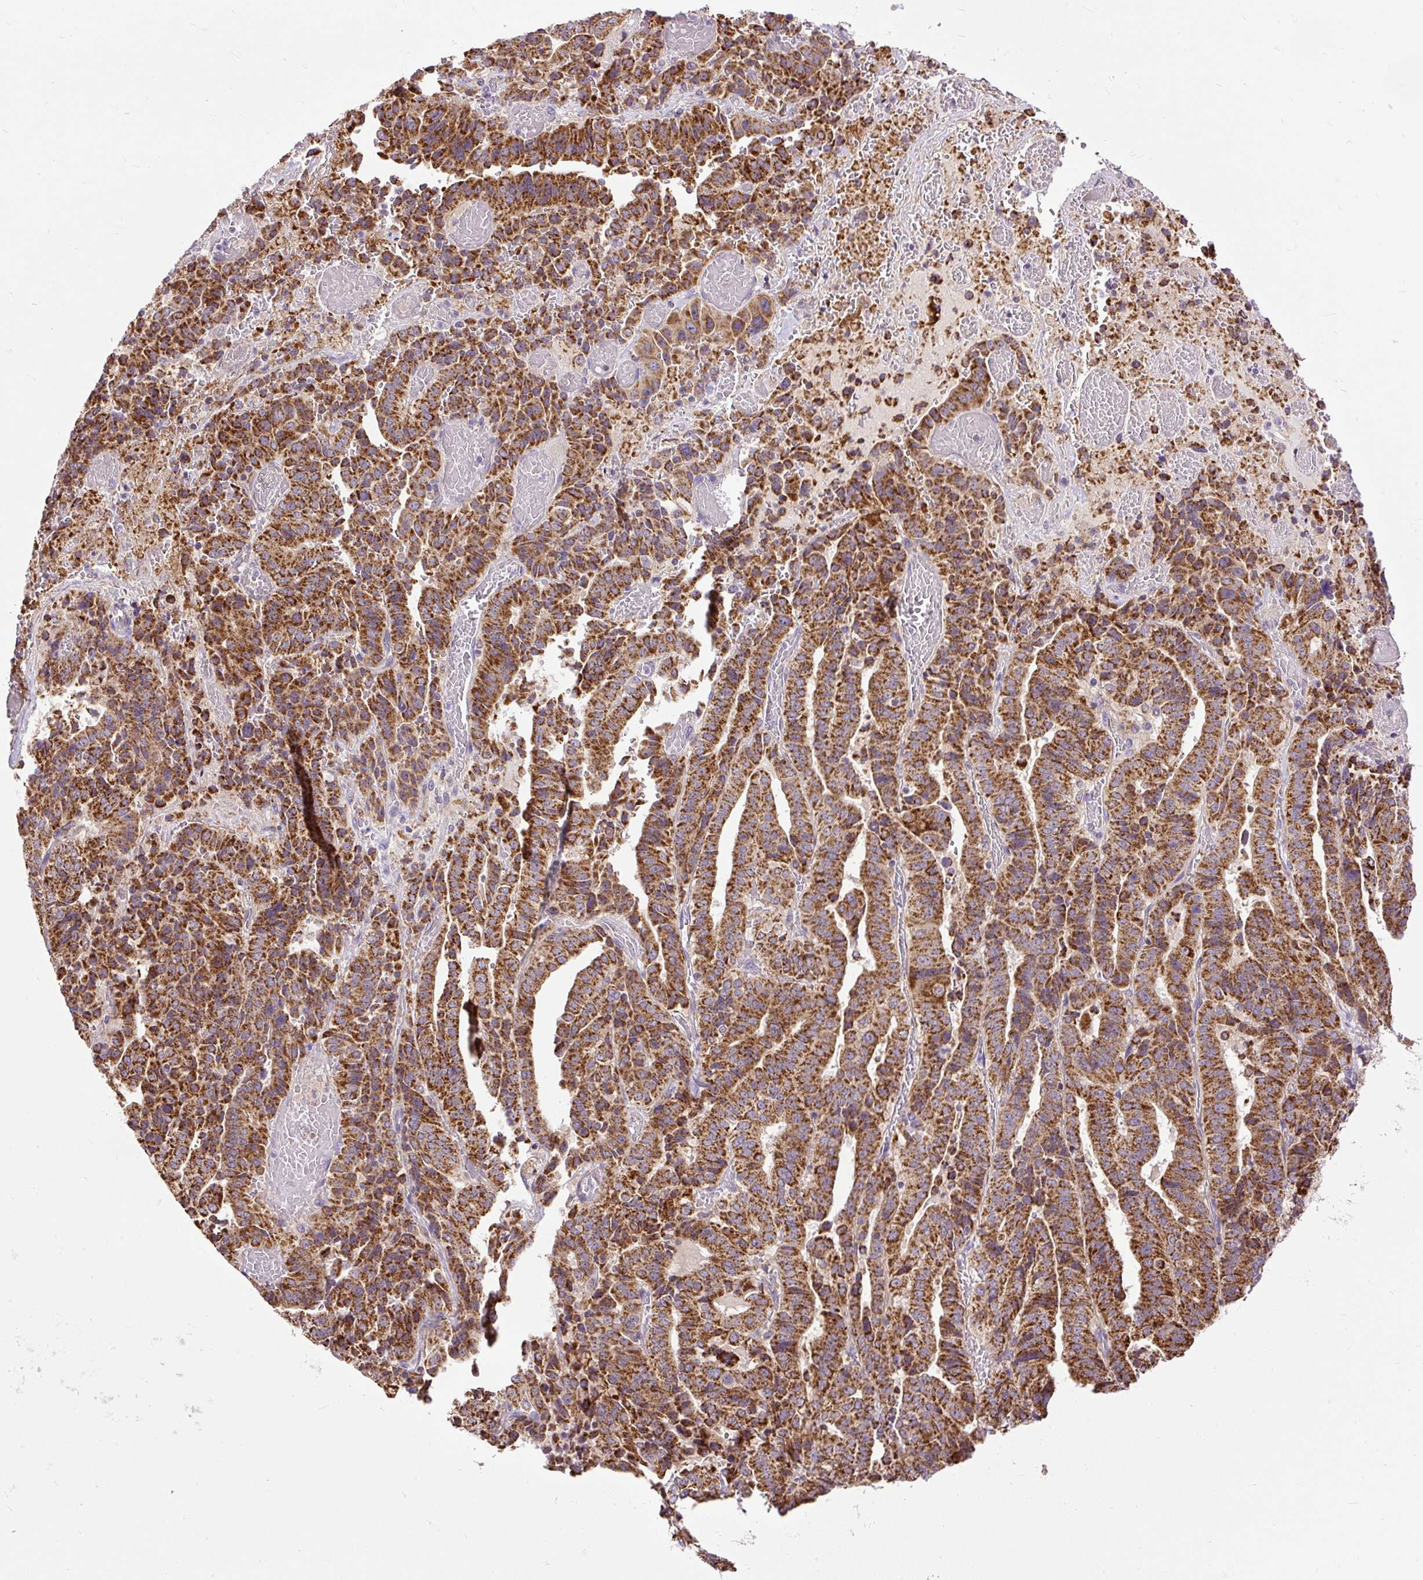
{"staining": {"intensity": "strong", "quantity": ">75%", "location": "cytoplasmic/membranous"}, "tissue": "stomach cancer", "cell_type": "Tumor cells", "image_type": "cancer", "snomed": [{"axis": "morphology", "description": "Adenocarcinoma, NOS"}, {"axis": "topography", "description": "Stomach"}], "caption": "Immunohistochemistry staining of stomach adenocarcinoma, which exhibits high levels of strong cytoplasmic/membranous positivity in about >75% of tumor cells indicating strong cytoplasmic/membranous protein positivity. The staining was performed using DAB (3,3'-diaminobenzidine) (brown) for protein detection and nuclei were counterstained in hematoxylin (blue).", "gene": "TM2D3", "patient": {"sex": "male", "age": 48}}